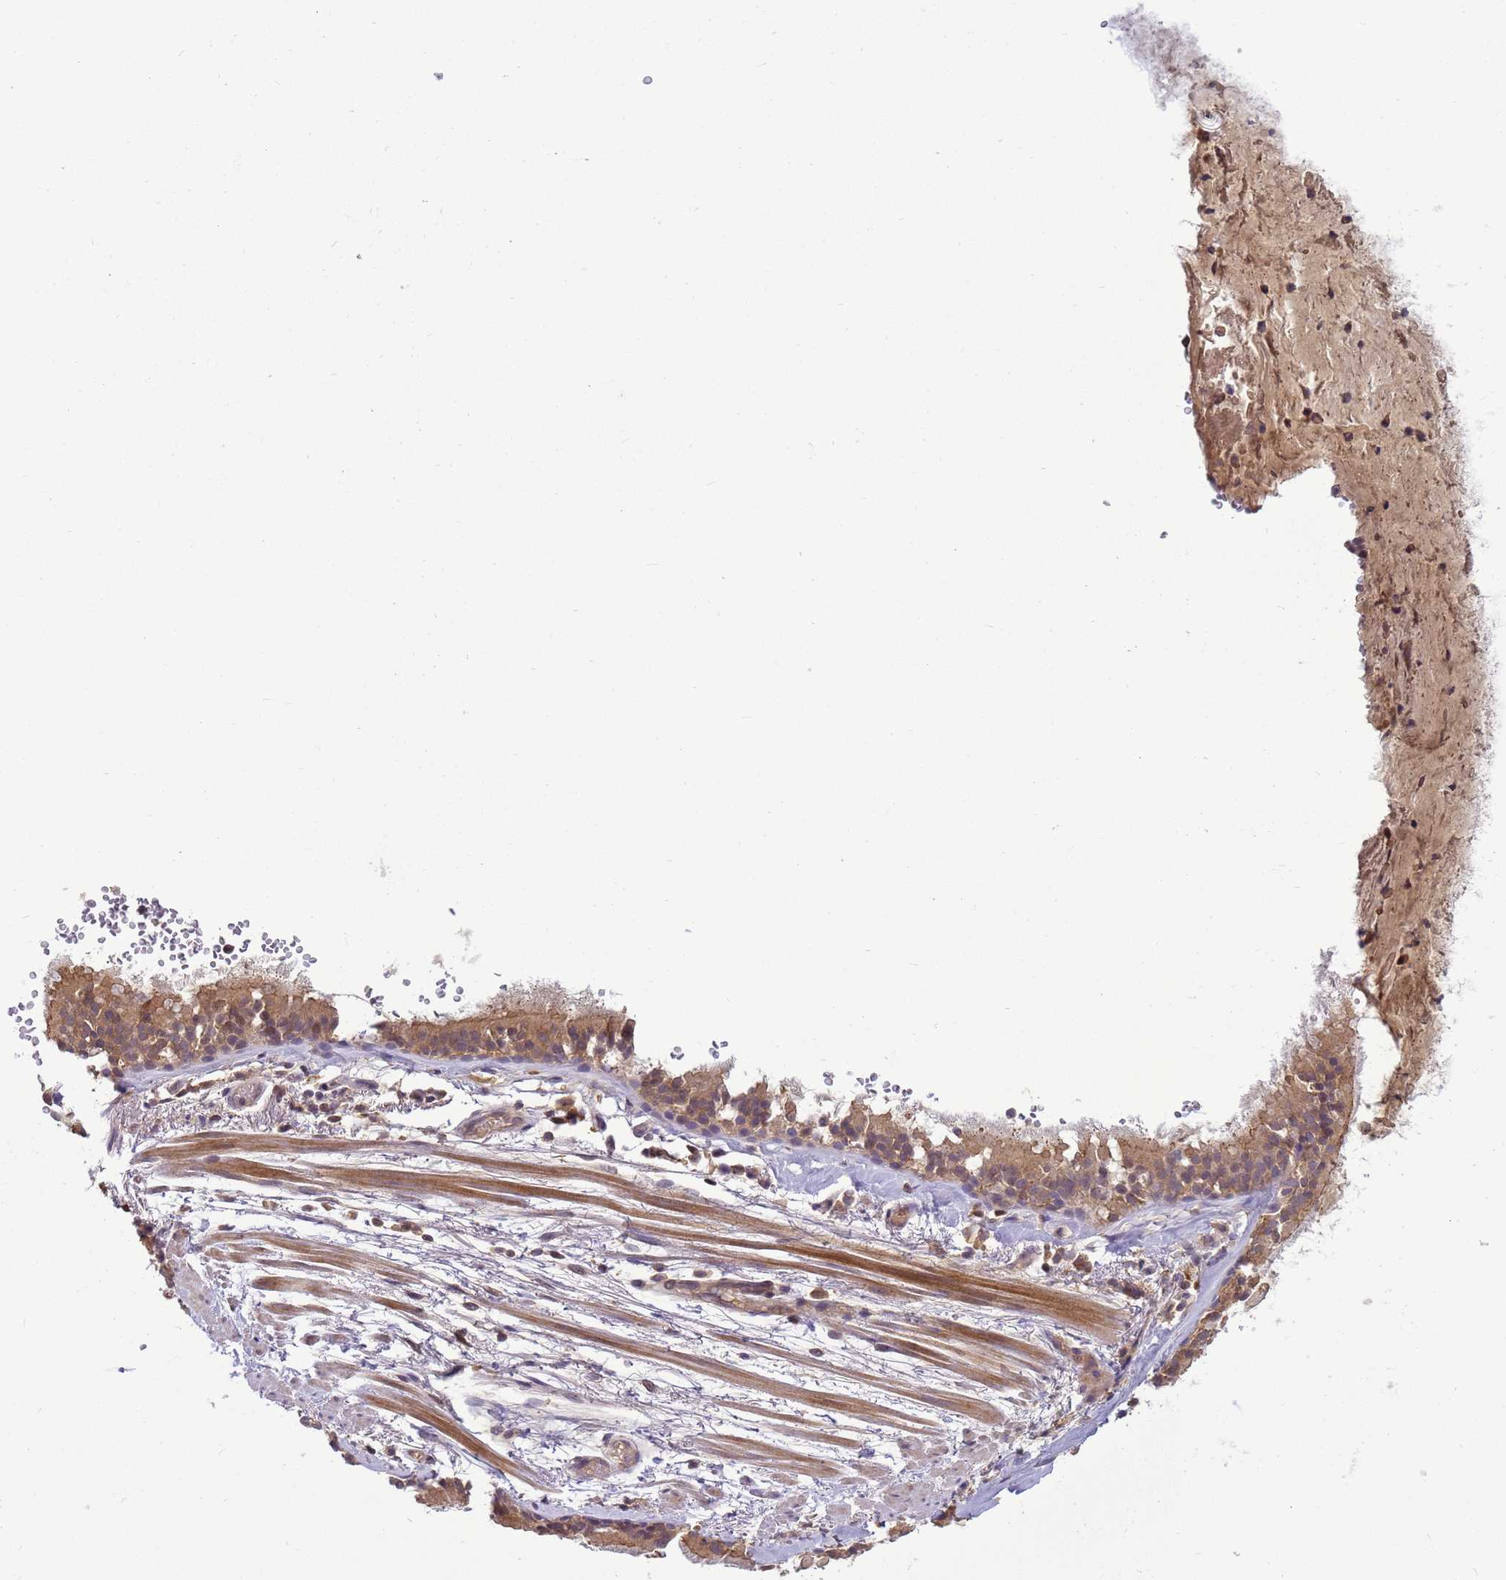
{"staining": {"intensity": "weak", "quantity": ">75%", "location": "cytoplasmic/membranous"}, "tissue": "adipose tissue", "cell_type": "Adipocytes", "image_type": "normal", "snomed": [{"axis": "morphology", "description": "Normal tissue, NOS"}, {"axis": "topography", "description": "Lymph node"}, {"axis": "topography", "description": "Cartilage tissue"}, {"axis": "topography", "description": "Bronchus"}], "caption": "The image exhibits staining of unremarkable adipose tissue, revealing weak cytoplasmic/membranous protein expression (brown color) within adipocytes.", "gene": "TMEM74B", "patient": {"sex": "male", "age": 63}}